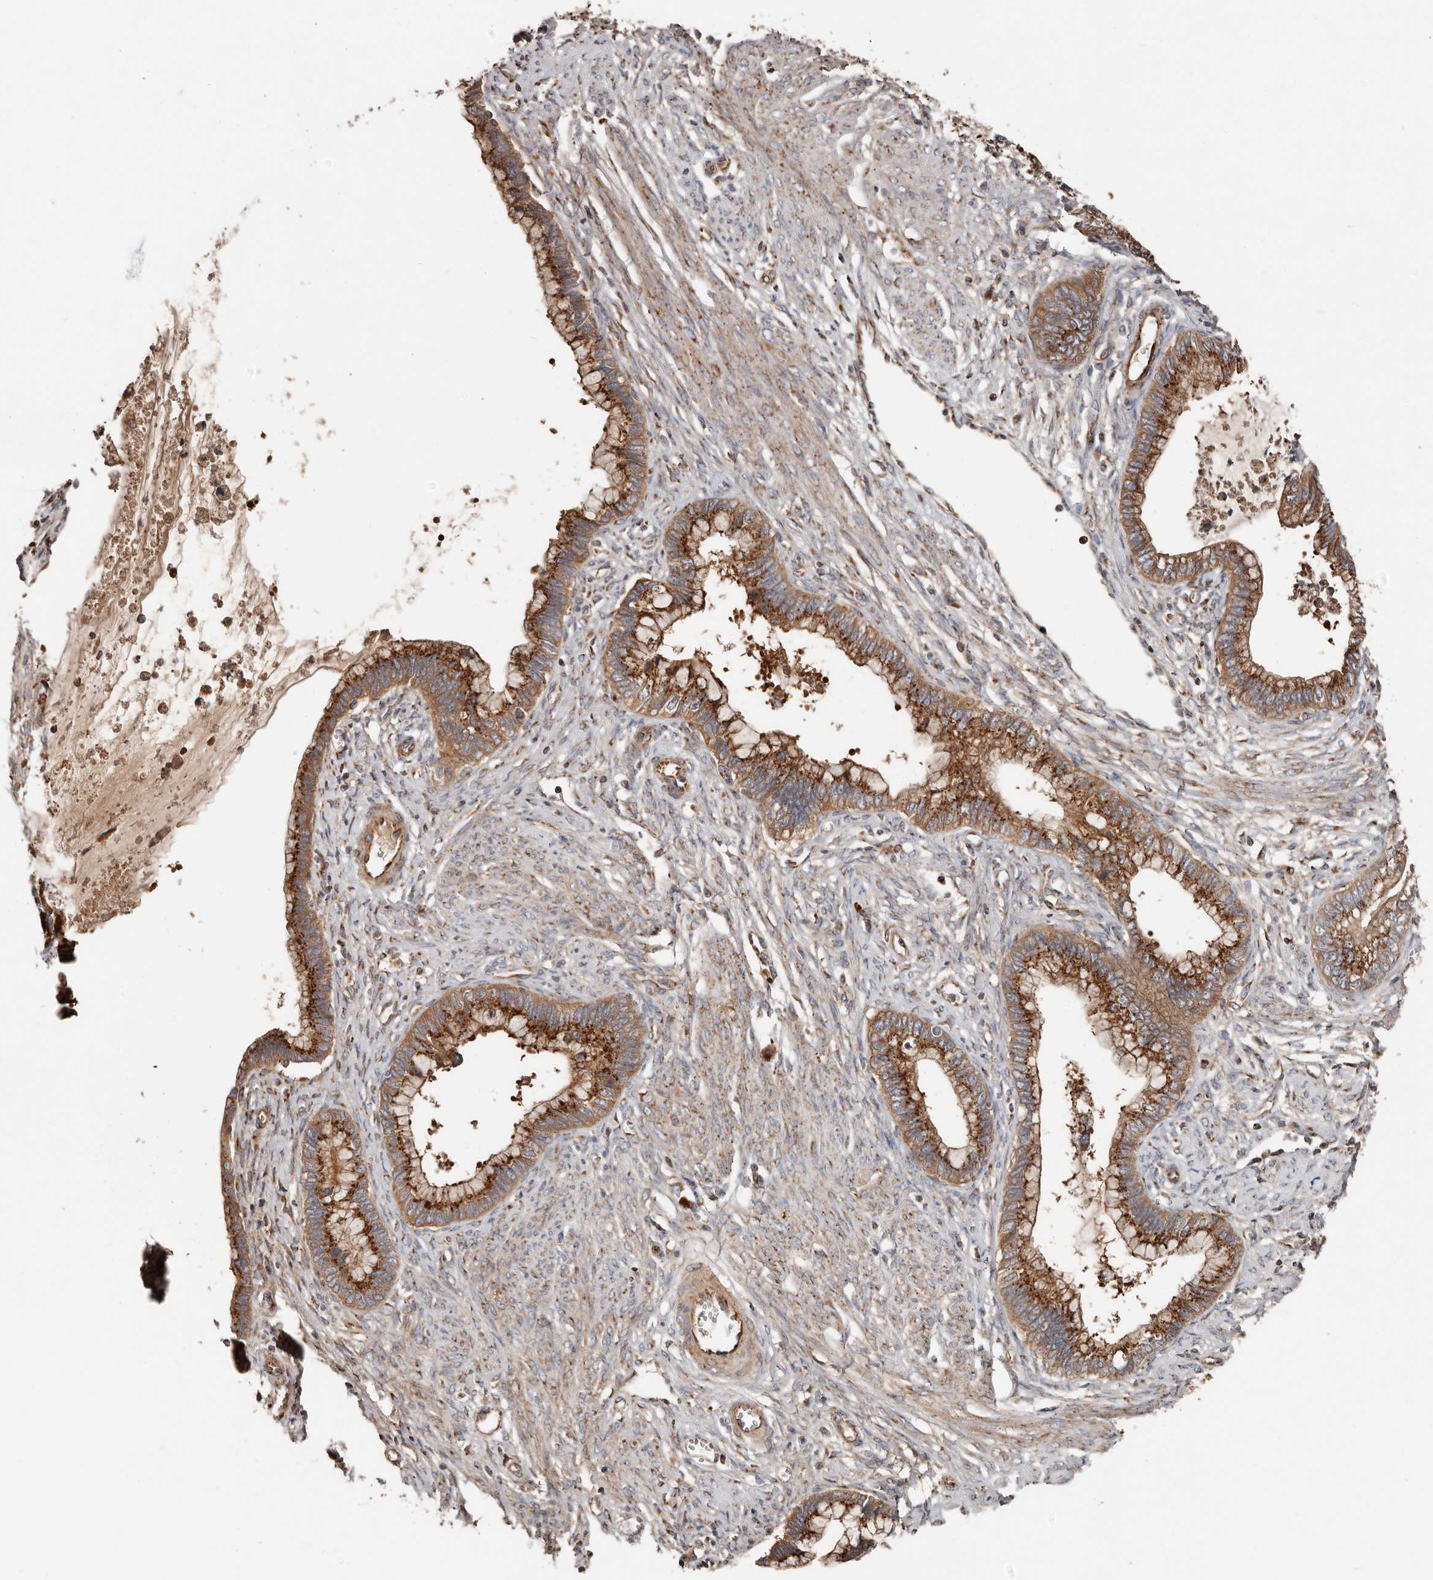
{"staining": {"intensity": "strong", "quantity": ">75%", "location": "cytoplasmic/membranous"}, "tissue": "cervical cancer", "cell_type": "Tumor cells", "image_type": "cancer", "snomed": [{"axis": "morphology", "description": "Adenocarcinoma, NOS"}, {"axis": "topography", "description": "Cervix"}], "caption": "A histopathology image of cervical adenocarcinoma stained for a protein demonstrates strong cytoplasmic/membranous brown staining in tumor cells.", "gene": "COG1", "patient": {"sex": "female", "age": 44}}